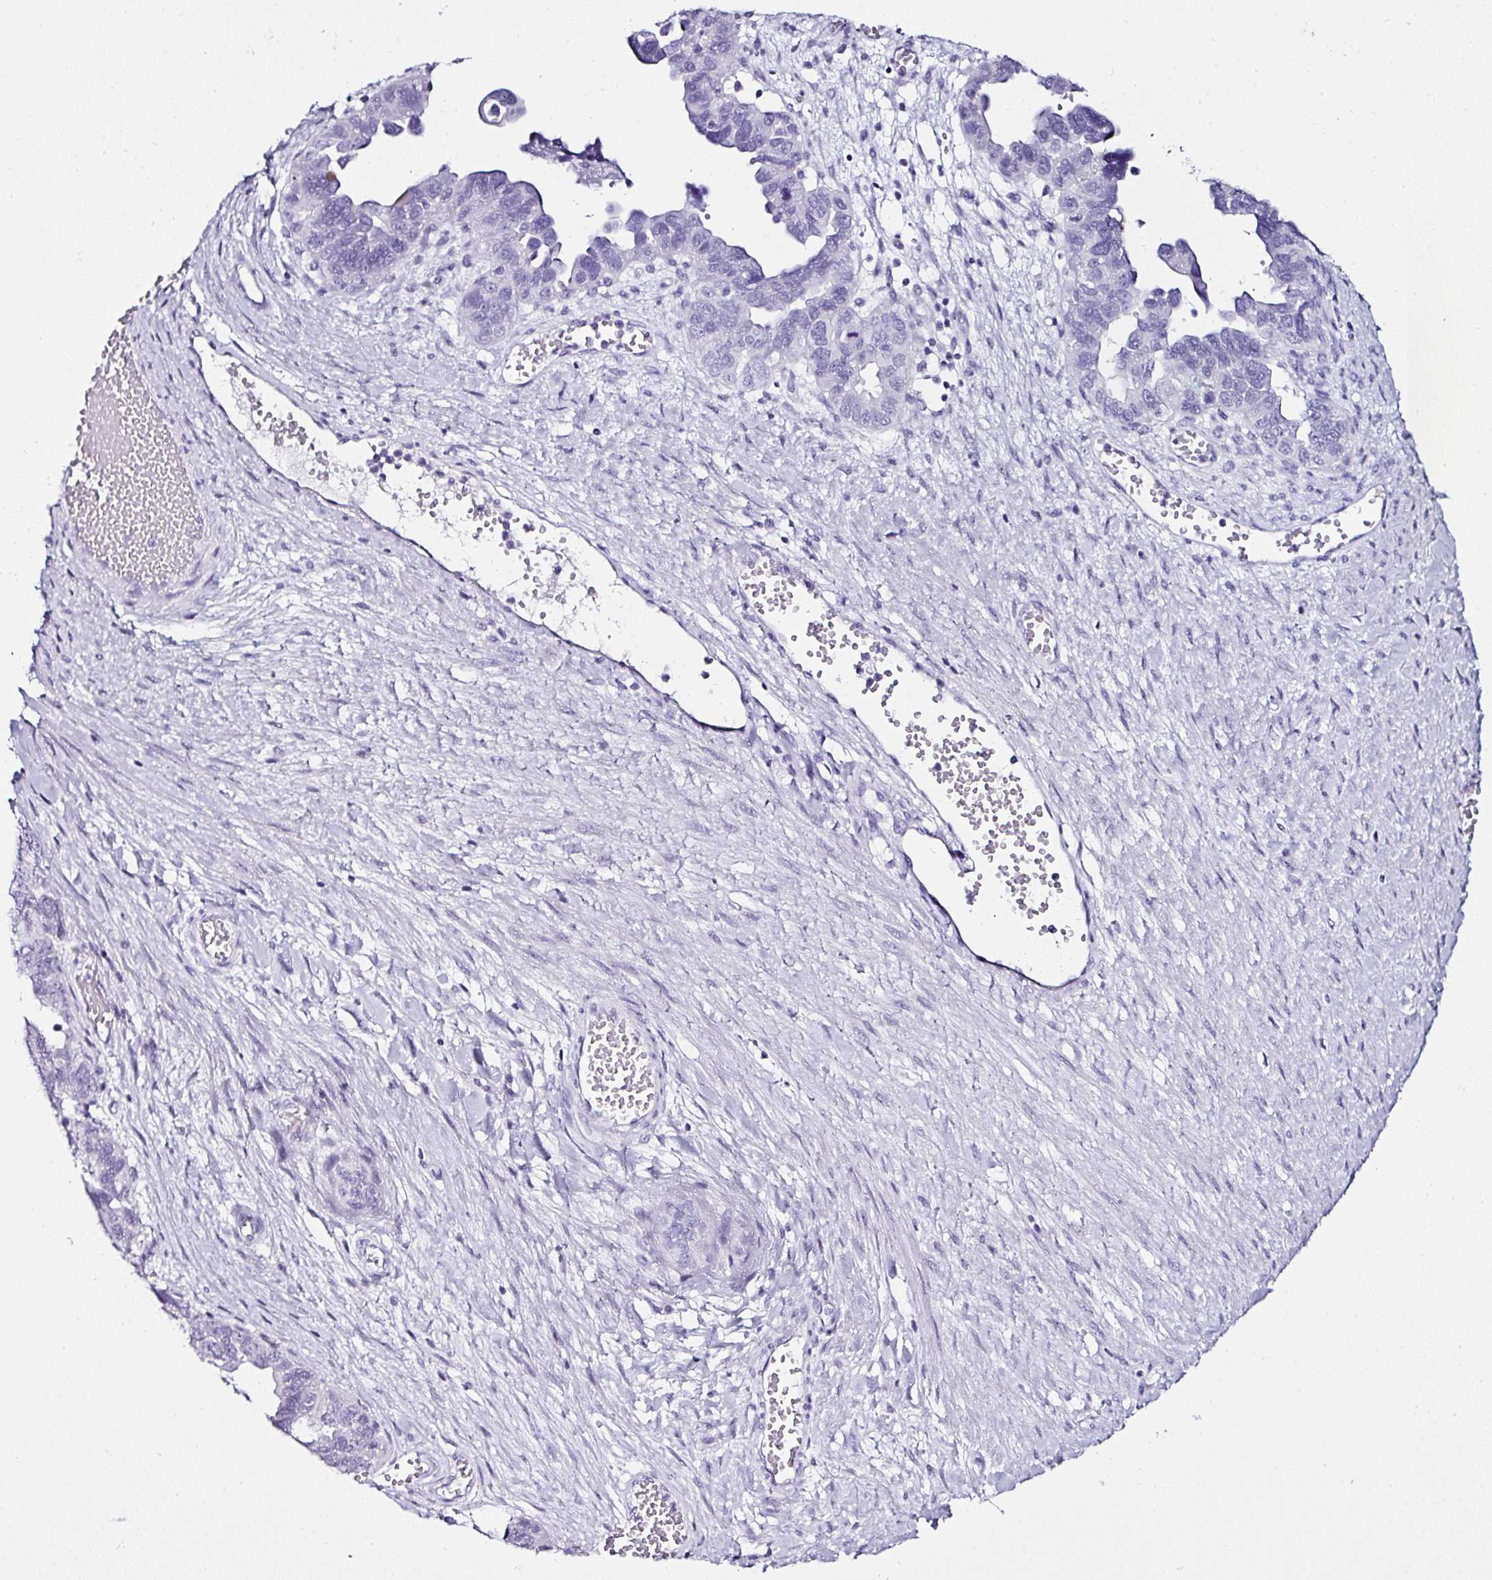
{"staining": {"intensity": "negative", "quantity": "none", "location": "none"}, "tissue": "ovarian cancer", "cell_type": "Tumor cells", "image_type": "cancer", "snomed": [{"axis": "morphology", "description": "Cystadenocarcinoma, serous, NOS"}, {"axis": "topography", "description": "Ovary"}], "caption": "Immunohistochemistry (IHC) photomicrograph of neoplastic tissue: human ovarian serous cystadenocarcinoma stained with DAB shows no significant protein positivity in tumor cells.", "gene": "SERPINB3", "patient": {"sex": "female", "age": 64}}